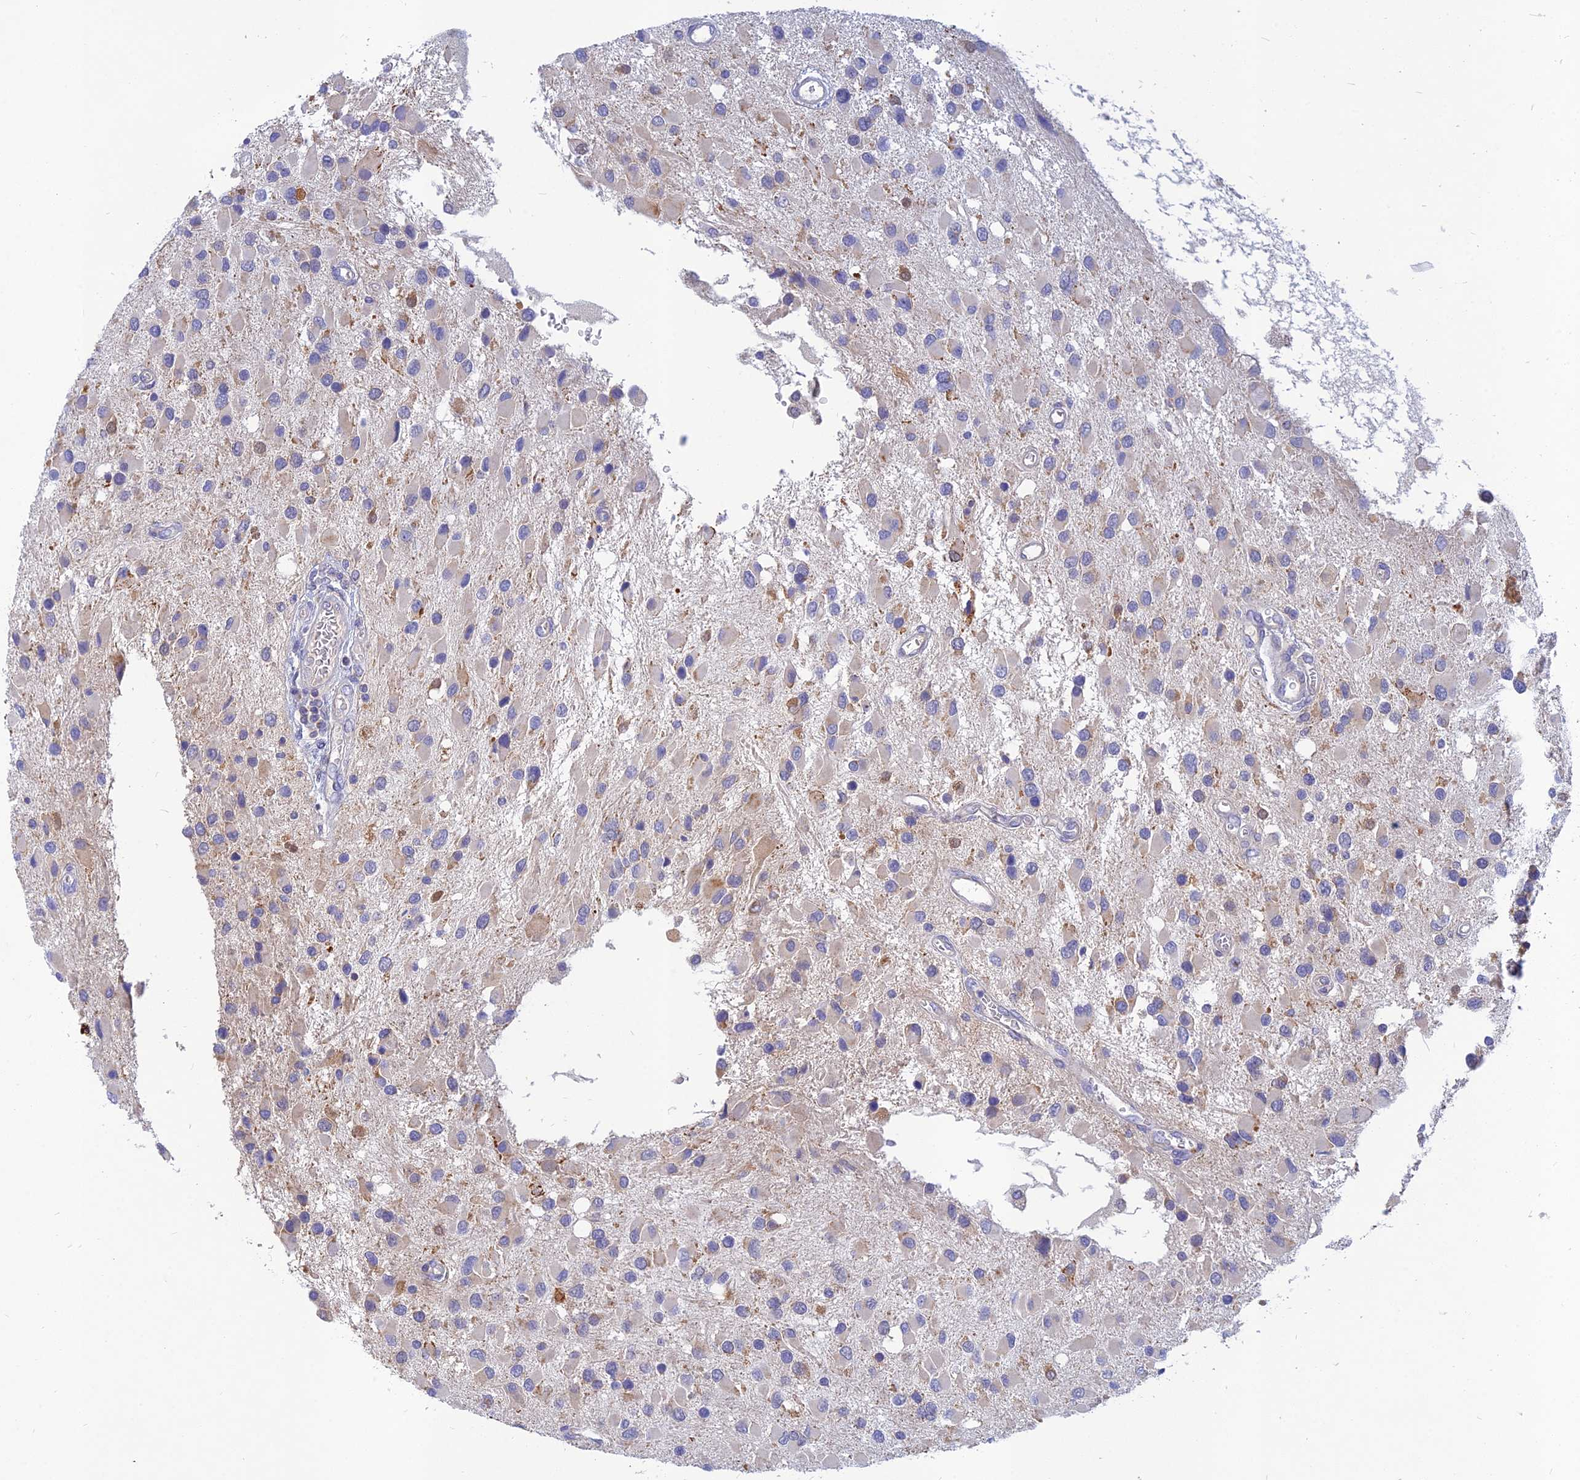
{"staining": {"intensity": "weak", "quantity": "<25%", "location": "cytoplasmic/membranous"}, "tissue": "glioma", "cell_type": "Tumor cells", "image_type": "cancer", "snomed": [{"axis": "morphology", "description": "Glioma, malignant, High grade"}, {"axis": "topography", "description": "Brain"}], "caption": "Glioma stained for a protein using immunohistochemistry (IHC) displays no staining tumor cells.", "gene": "CACNA1B", "patient": {"sex": "male", "age": 53}}